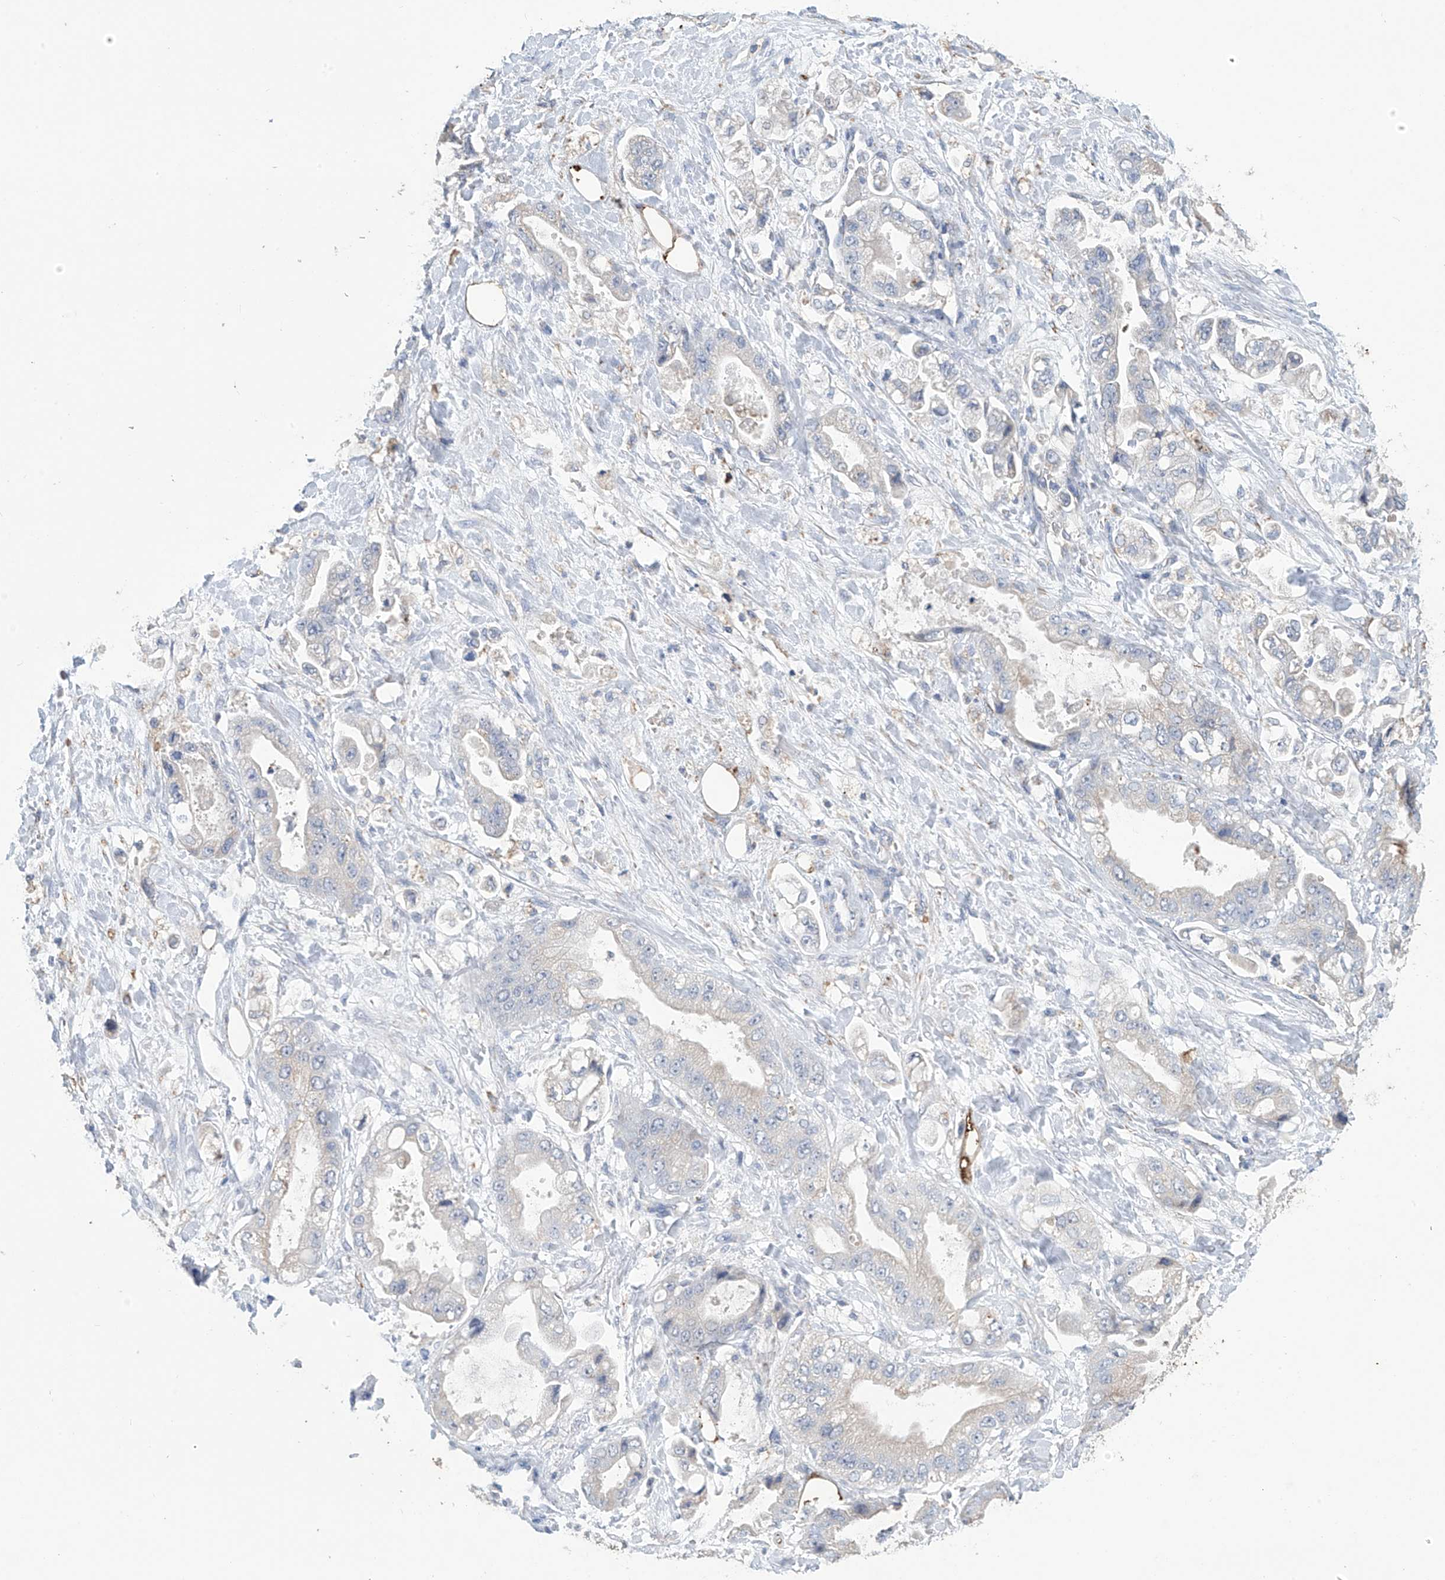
{"staining": {"intensity": "negative", "quantity": "none", "location": "none"}, "tissue": "stomach cancer", "cell_type": "Tumor cells", "image_type": "cancer", "snomed": [{"axis": "morphology", "description": "Adenocarcinoma, NOS"}, {"axis": "topography", "description": "Stomach"}], "caption": "A high-resolution micrograph shows IHC staining of stomach cancer (adenocarcinoma), which reveals no significant positivity in tumor cells. The staining is performed using DAB brown chromogen with nuclei counter-stained in using hematoxylin.", "gene": "OGT", "patient": {"sex": "male", "age": 62}}